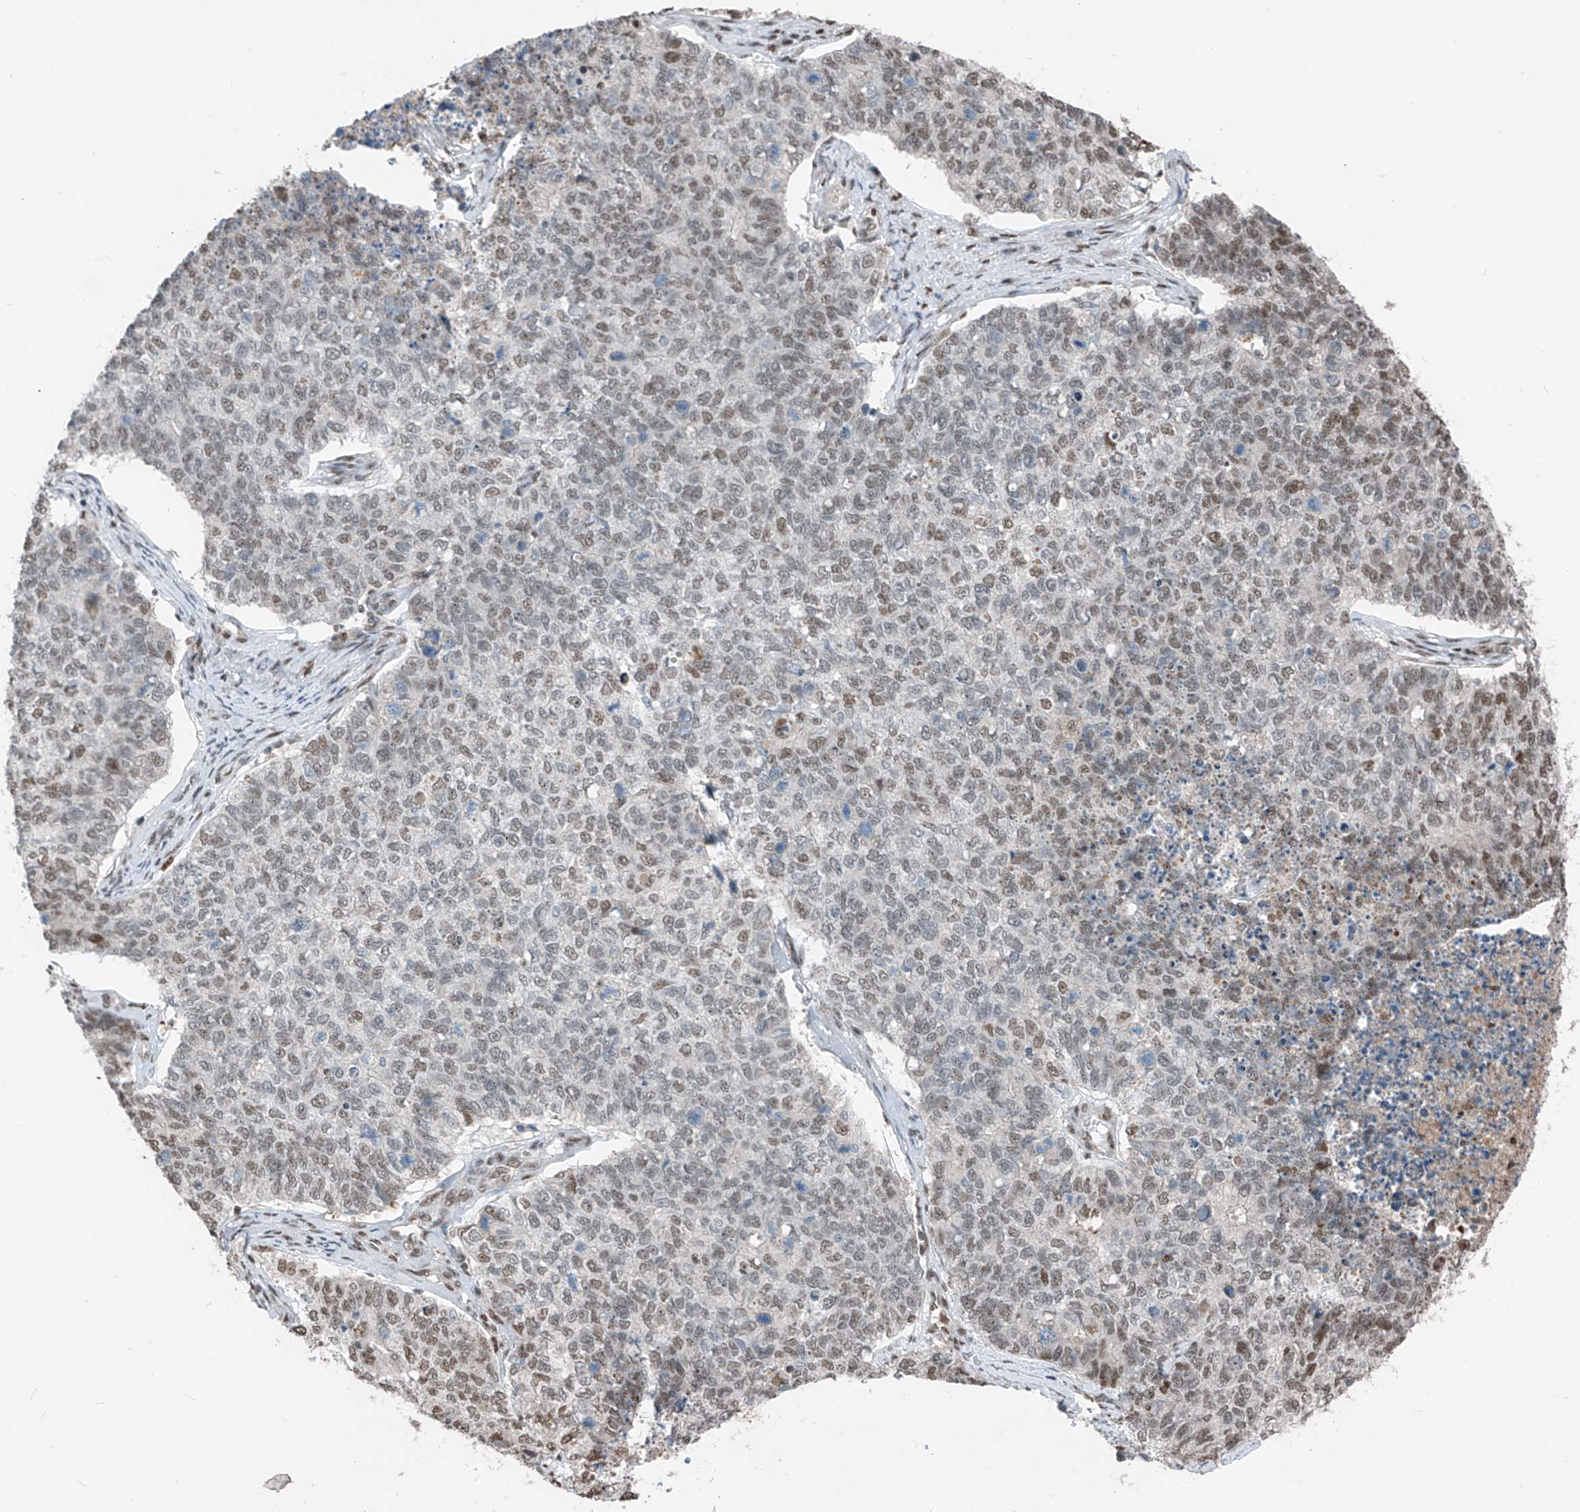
{"staining": {"intensity": "weak", "quantity": "25%-75%", "location": "nuclear"}, "tissue": "cervical cancer", "cell_type": "Tumor cells", "image_type": "cancer", "snomed": [{"axis": "morphology", "description": "Squamous cell carcinoma, NOS"}, {"axis": "topography", "description": "Cervix"}], "caption": "The micrograph demonstrates staining of cervical squamous cell carcinoma, revealing weak nuclear protein expression (brown color) within tumor cells.", "gene": "RBP7", "patient": {"sex": "female", "age": 63}}